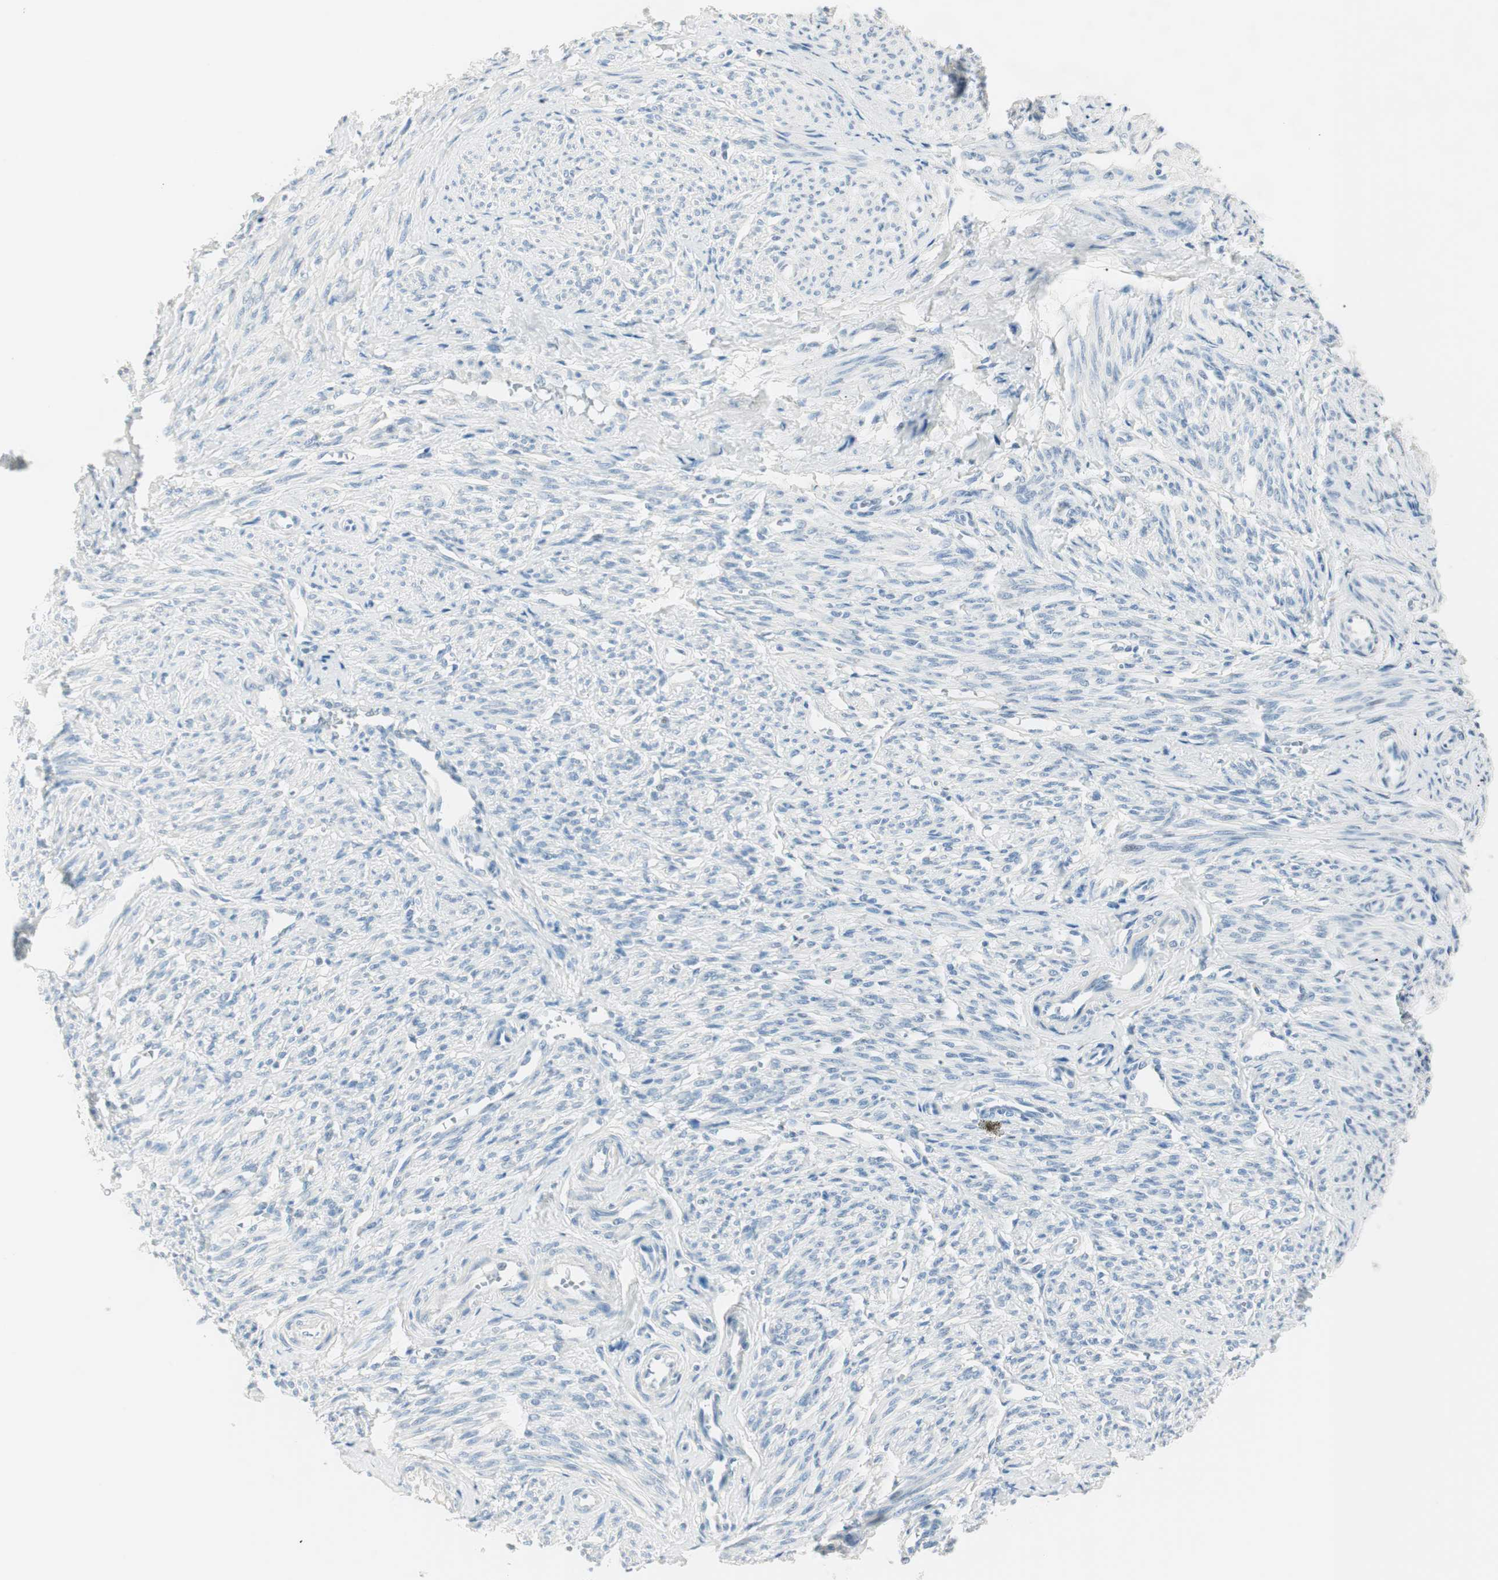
{"staining": {"intensity": "negative", "quantity": "none", "location": "none"}, "tissue": "smooth muscle", "cell_type": "Smooth muscle cells", "image_type": "normal", "snomed": [{"axis": "morphology", "description": "Normal tissue, NOS"}, {"axis": "topography", "description": "Smooth muscle"}], "caption": "Immunohistochemistry photomicrograph of benign smooth muscle: human smooth muscle stained with DAB exhibits no significant protein expression in smooth muscle cells. (DAB immunohistochemistry (IHC), high magnification).", "gene": "HOXB13", "patient": {"sex": "female", "age": 65}}